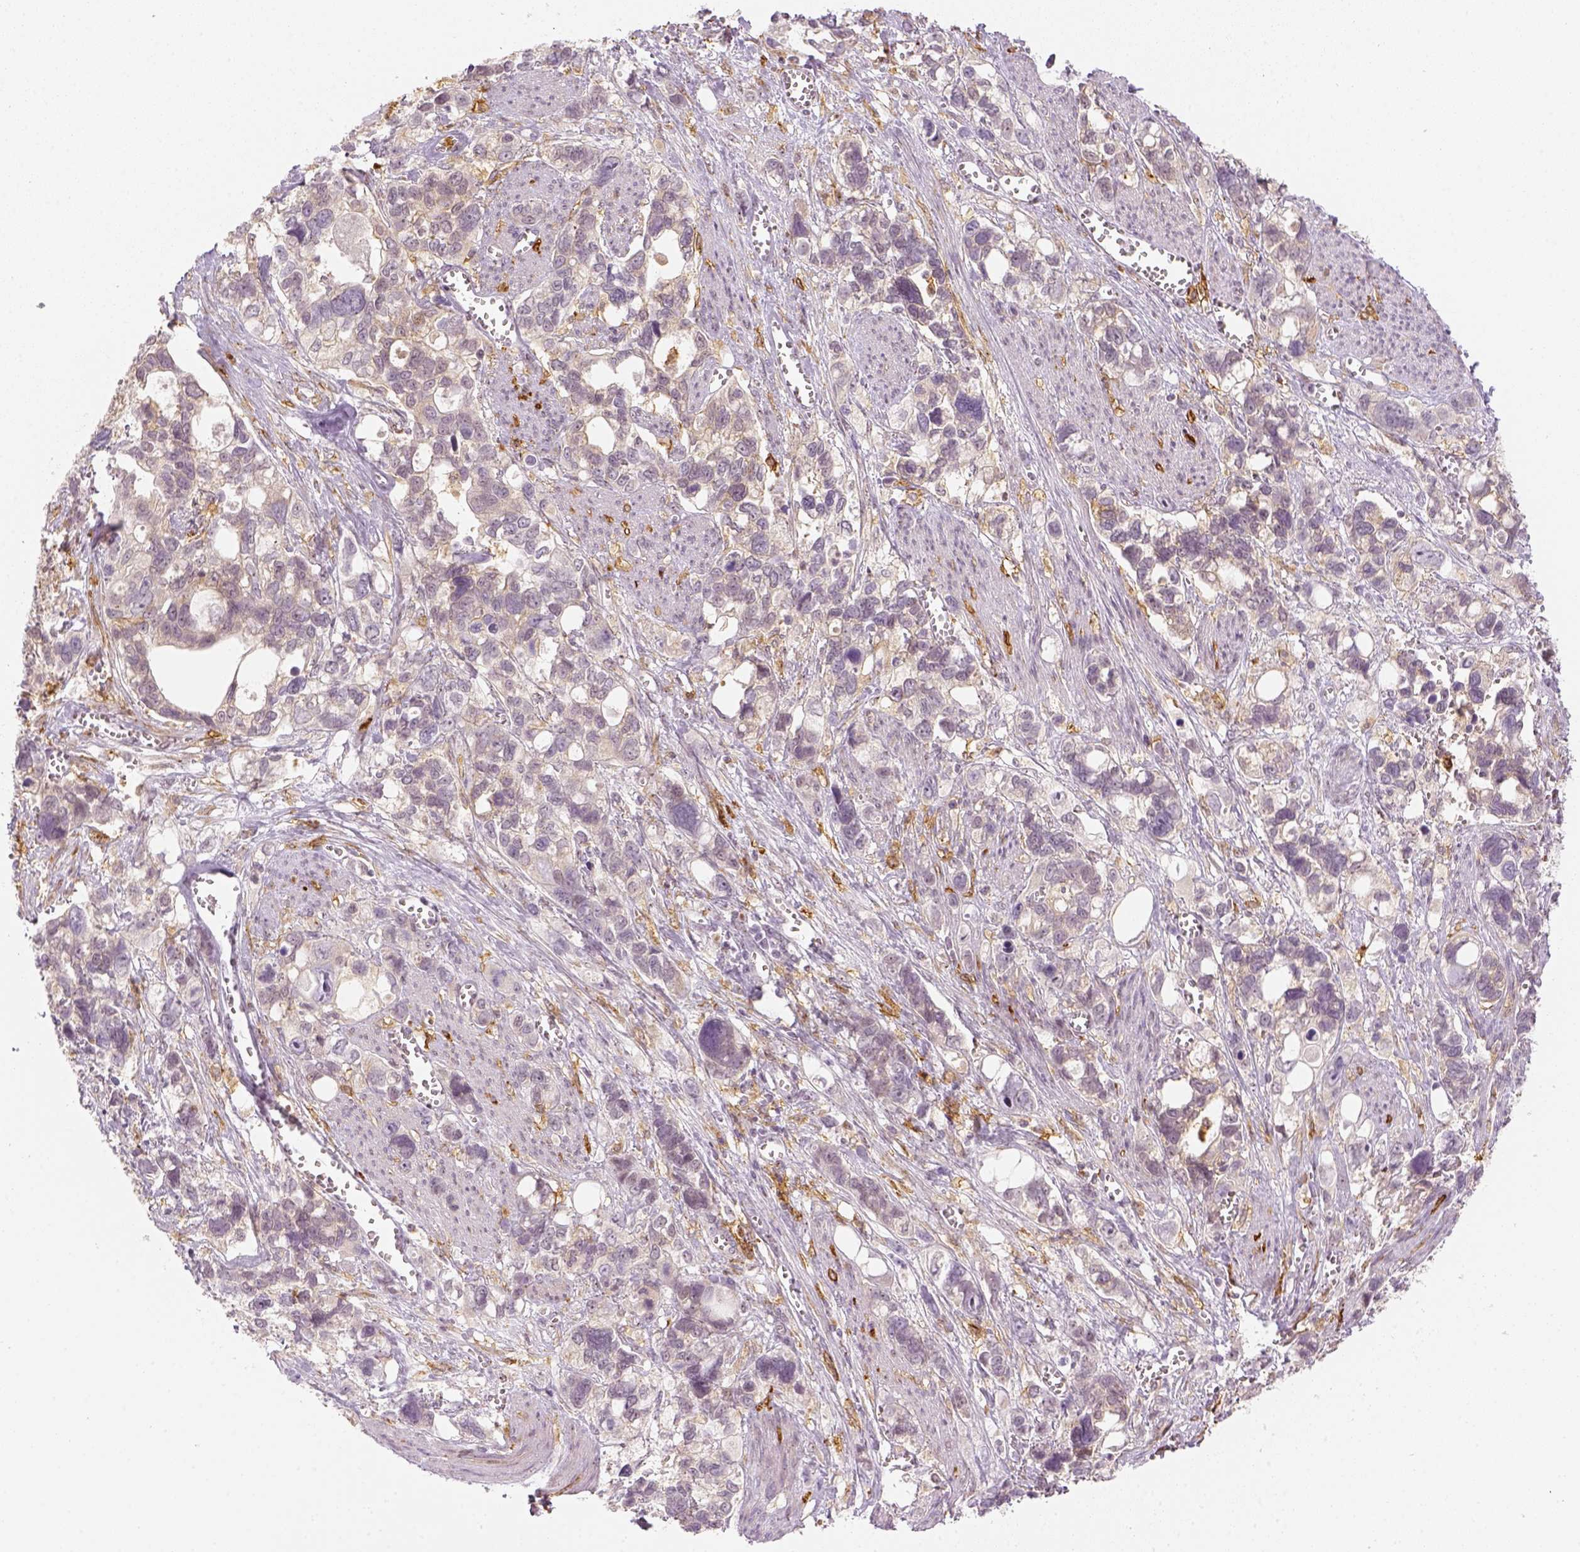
{"staining": {"intensity": "negative", "quantity": "none", "location": "none"}, "tissue": "stomach cancer", "cell_type": "Tumor cells", "image_type": "cancer", "snomed": [{"axis": "morphology", "description": "Adenocarcinoma, NOS"}, {"axis": "topography", "description": "Stomach, upper"}], "caption": "There is no significant staining in tumor cells of adenocarcinoma (stomach).", "gene": "CD14", "patient": {"sex": "female", "age": 81}}